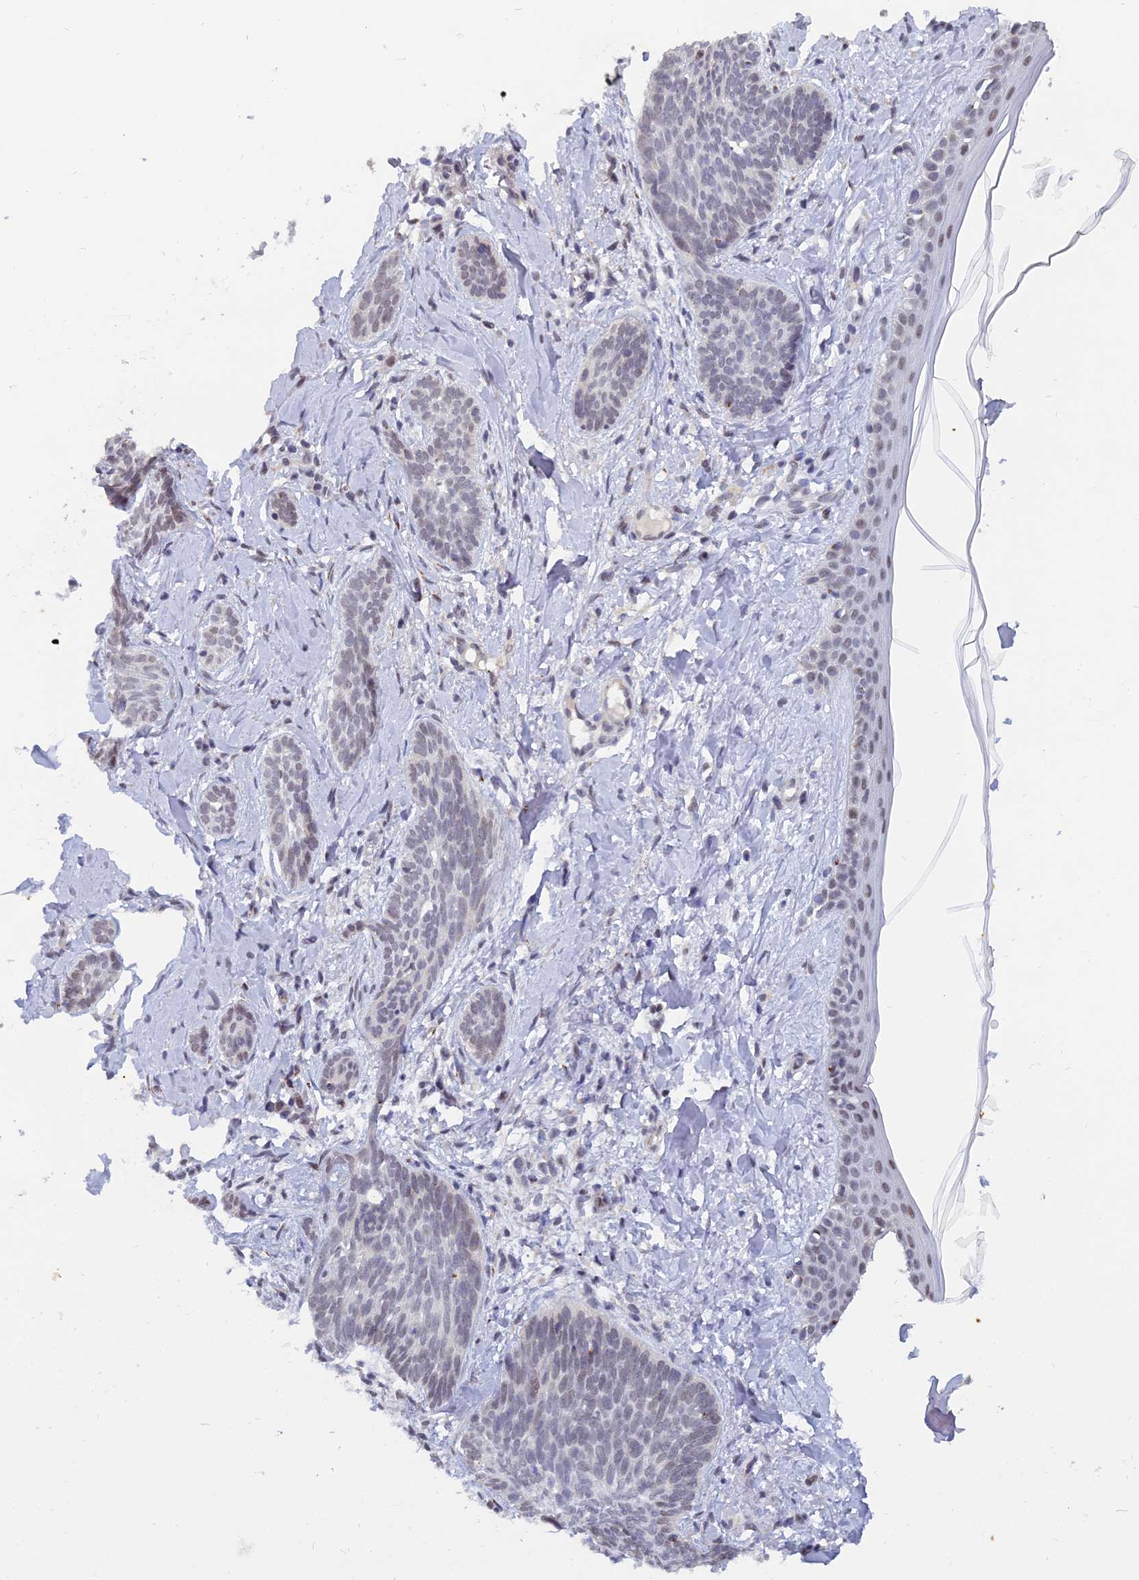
{"staining": {"intensity": "weak", "quantity": "25%-75%", "location": "nuclear"}, "tissue": "skin cancer", "cell_type": "Tumor cells", "image_type": "cancer", "snomed": [{"axis": "morphology", "description": "Basal cell carcinoma"}, {"axis": "topography", "description": "Skin"}], "caption": "Skin cancer tissue demonstrates weak nuclear positivity in approximately 25%-75% of tumor cells", "gene": "THOC3", "patient": {"sex": "female", "age": 81}}